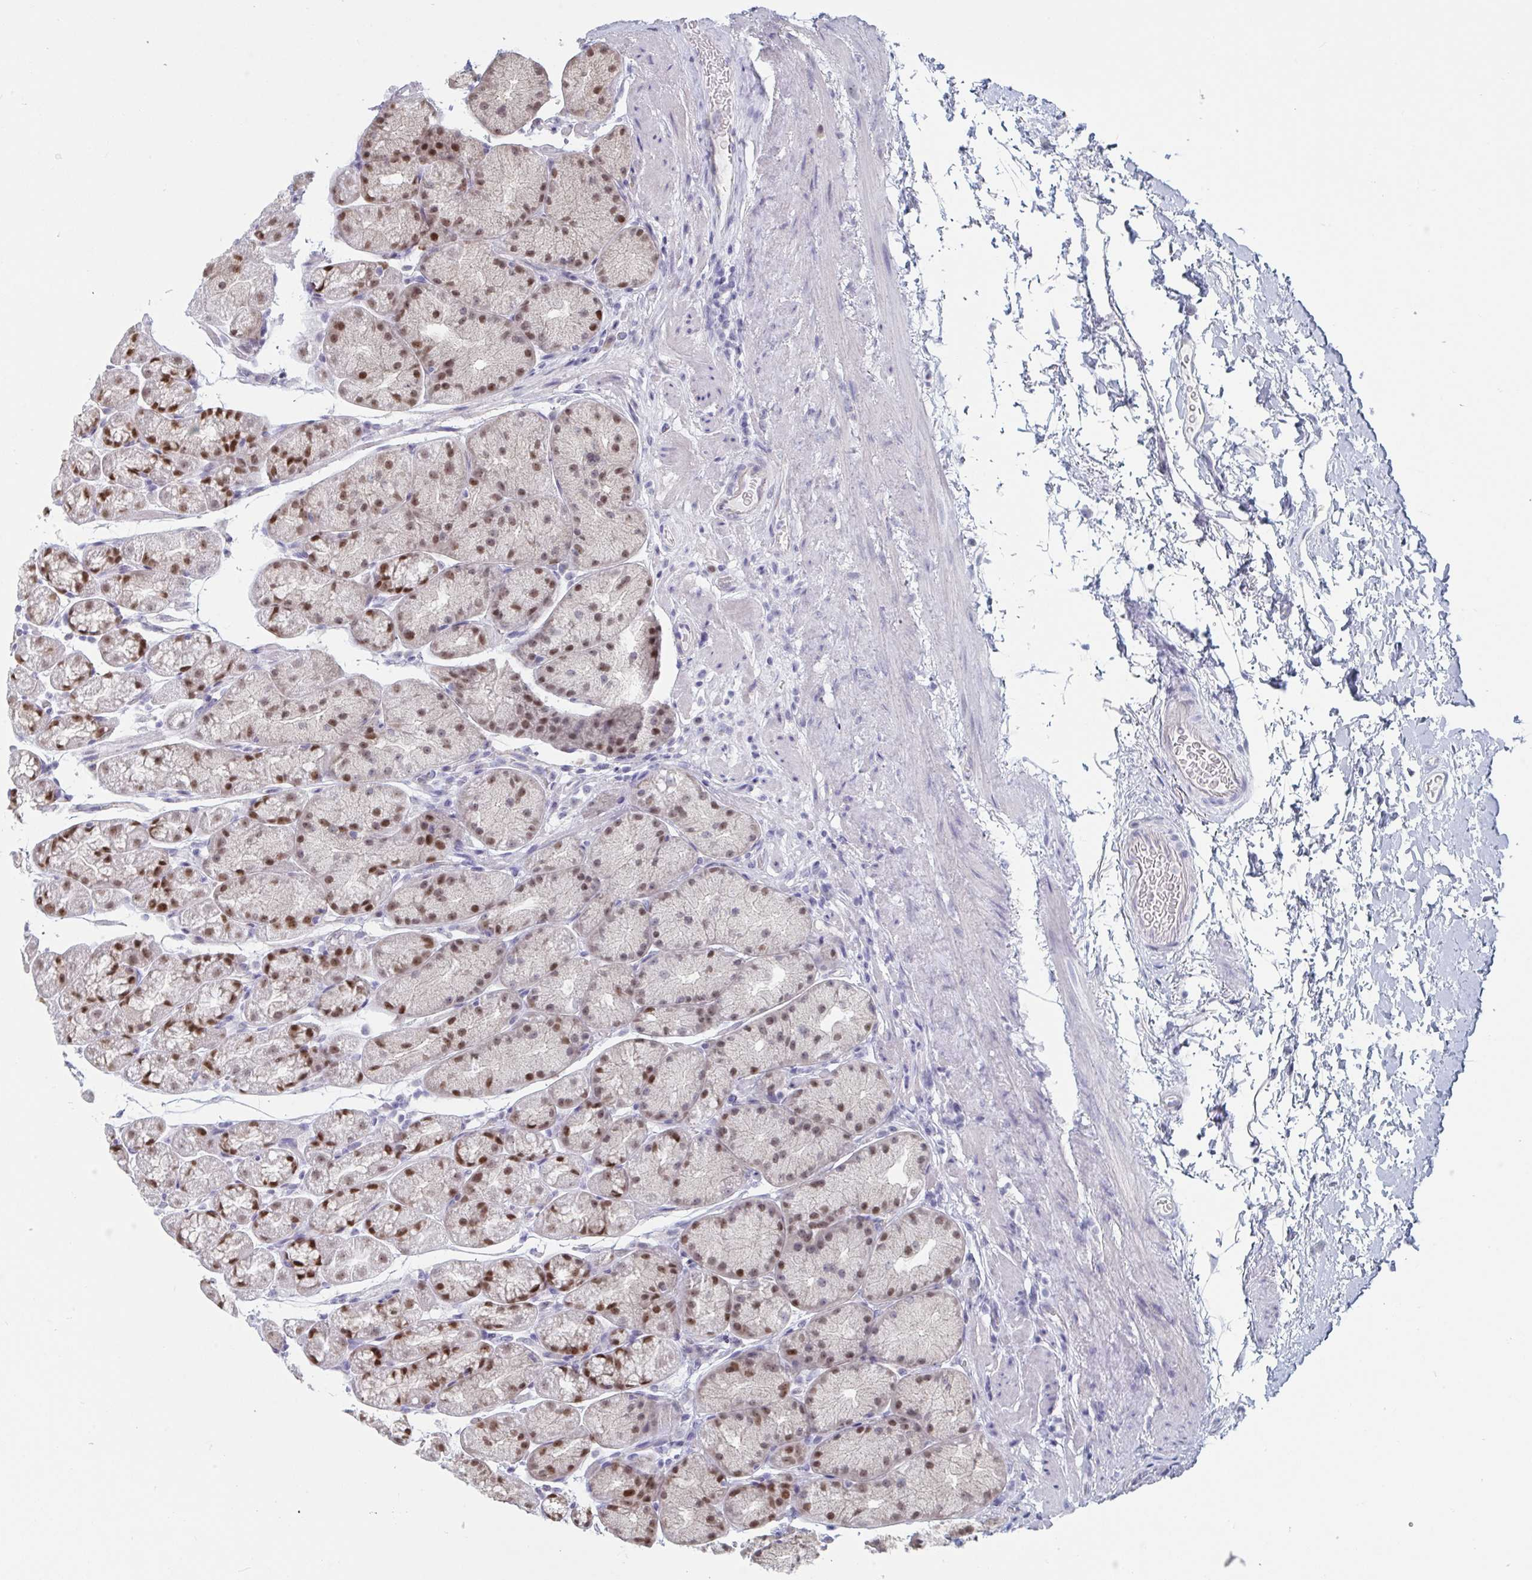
{"staining": {"intensity": "moderate", "quantity": ">75%", "location": "nuclear"}, "tissue": "stomach", "cell_type": "Glandular cells", "image_type": "normal", "snomed": [{"axis": "morphology", "description": "Normal tissue, NOS"}, {"axis": "topography", "description": "Stomach, lower"}], "caption": "High-magnification brightfield microscopy of unremarkable stomach stained with DAB (3,3'-diaminobenzidine) (brown) and counterstained with hematoxylin (blue). glandular cells exhibit moderate nuclear positivity is identified in about>75% of cells. (DAB (3,3'-diaminobenzidine) IHC with brightfield microscopy, high magnification).", "gene": "FOXA1", "patient": {"sex": "male", "age": 67}}